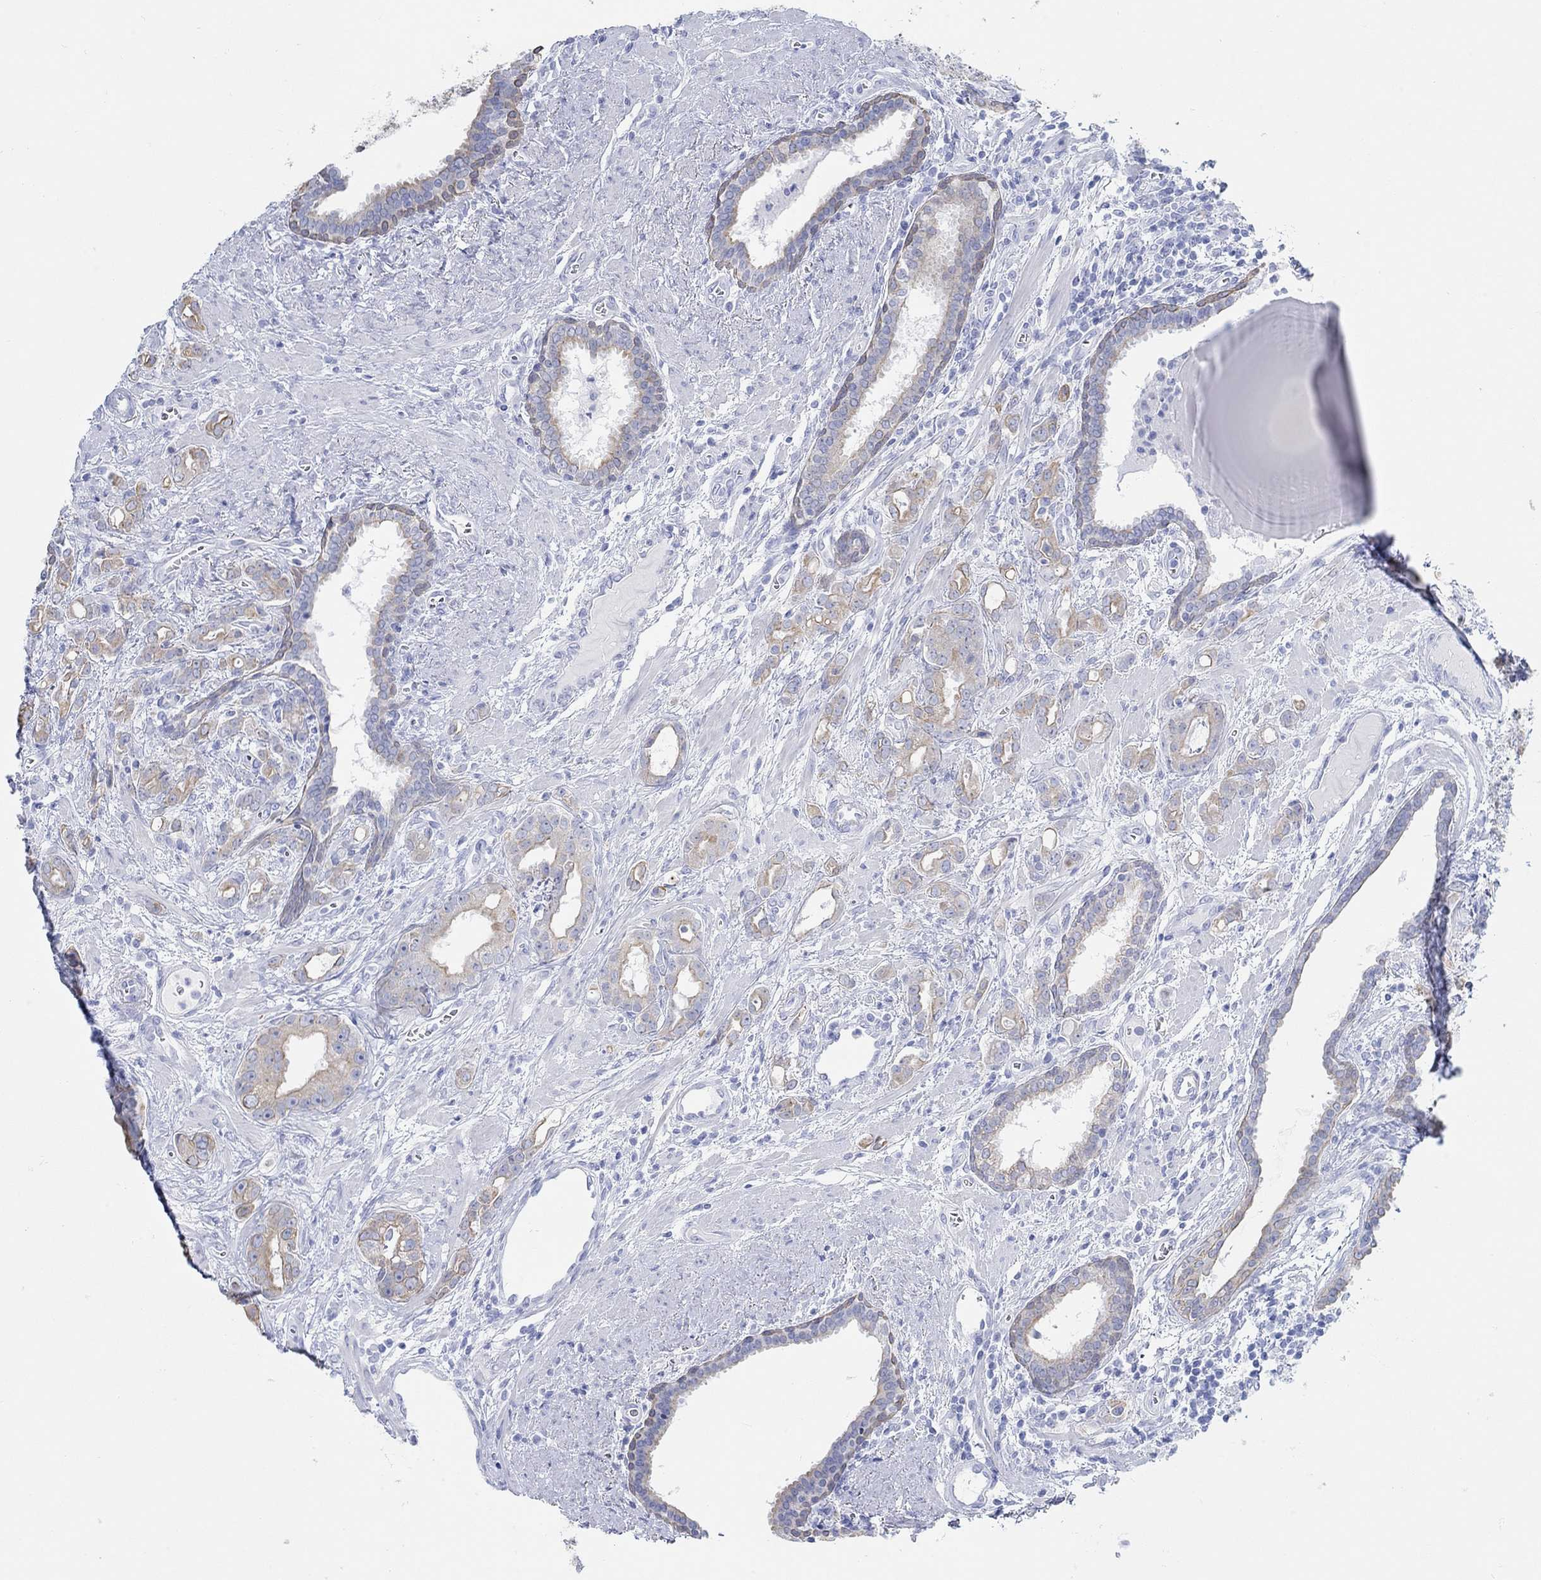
{"staining": {"intensity": "moderate", "quantity": "25%-75%", "location": "cytoplasmic/membranous"}, "tissue": "prostate cancer", "cell_type": "Tumor cells", "image_type": "cancer", "snomed": [{"axis": "morphology", "description": "Adenocarcinoma, NOS"}, {"axis": "topography", "description": "Prostate"}], "caption": "A brown stain labels moderate cytoplasmic/membranous positivity of a protein in prostate cancer (adenocarcinoma) tumor cells.", "gene": "AK8", "patient": {"sex": "male", "age": 57}}